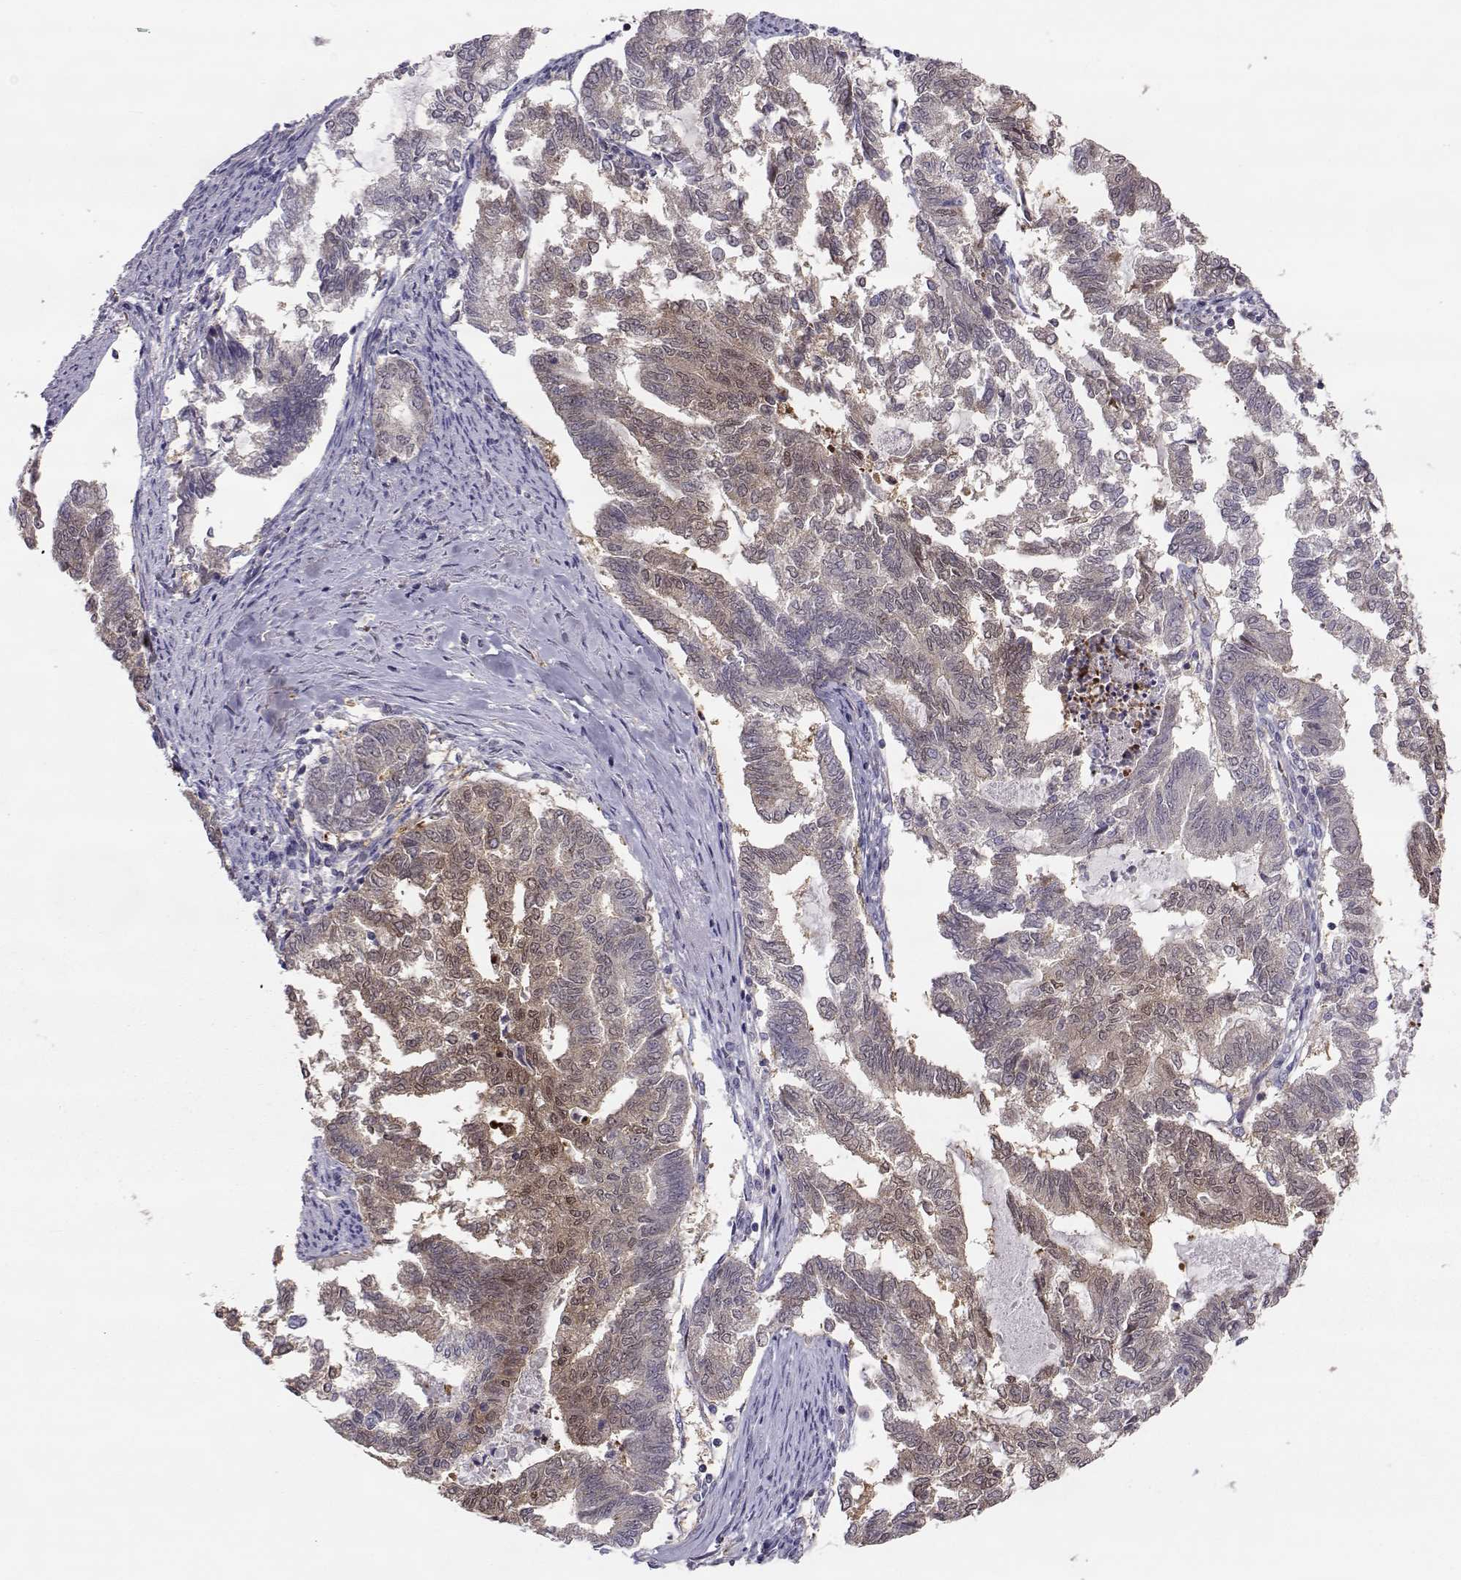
{"staining": {"intensity": "moderate", "quantity": "25%-75%", "location": "cytoplasmic/membranous,nuclear"}, "tissue": "endometrial cancer", "cell_type": "Tumor cells", "image_type": "cancer", "snomed": [{"axis": "morphology", "description": "Adenocarcinoma, NOS"}, {"axis": "topography", "description": "Endometrium"}], "caption": "IHC (DAB) staining of endometrial adenocarcinoma displays moderate cytoplasmic/membranous and nuclear protein staining in approximately 25%-75% of tumor cells.", "gene": "NCAM2", "patient": {"sex": "female", "age": 79}}